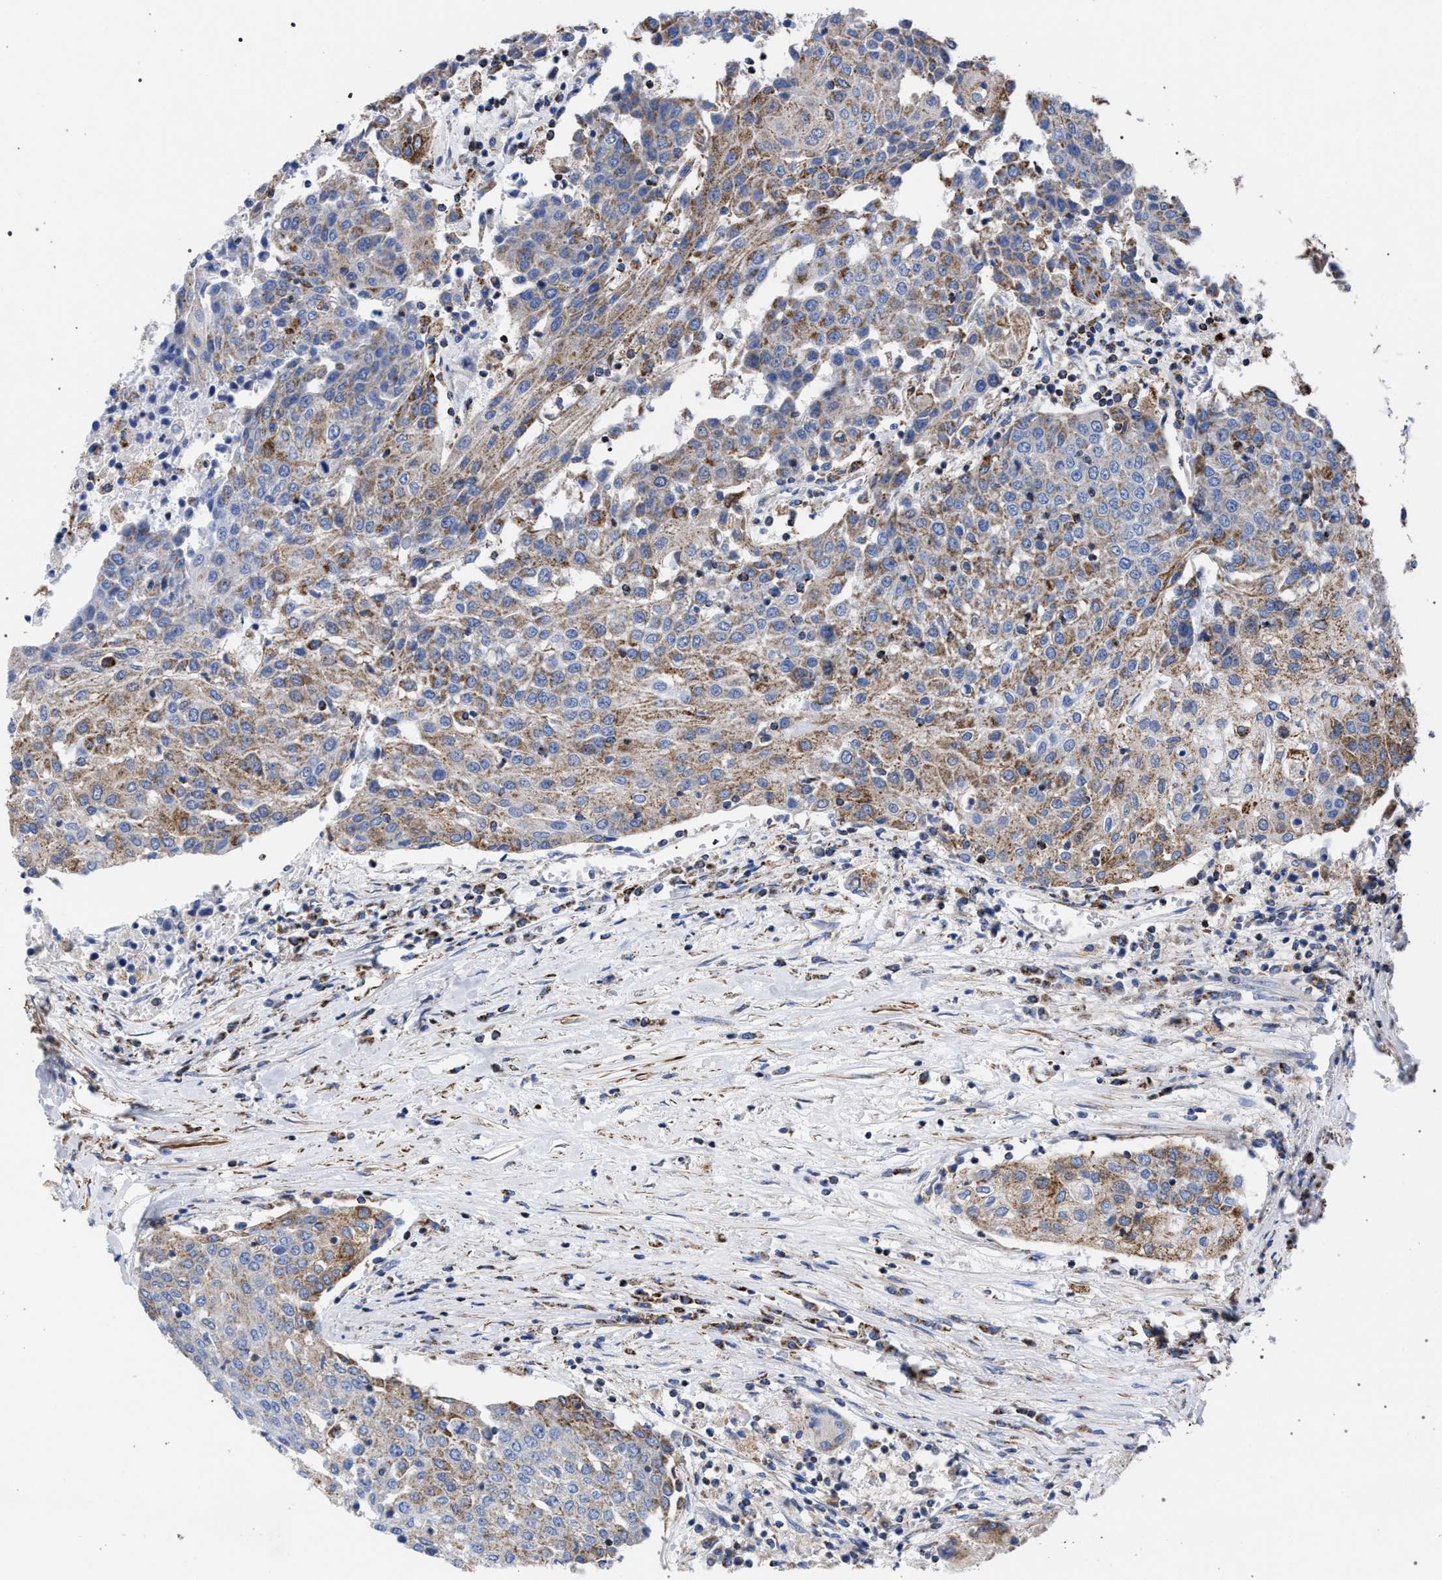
{"staining": {"intensity": "weak", "quantity": "25%-75%", "location": "cytoplasmic/membranous"}, "tissue": "urothelial cancer", "cell_type": "Tumor cells", "image_type": "cancer", "snomed": [{"axis": "morphology", "description": "Urothelial carcinoma, High grade"}, {"axis": "topography", "description": "Urinary bladder"}], "caption": "IHC of human urothelial cancer demonstrates low levels of weak cytoplasmic/membranous positivity in approximately 25%-75% of tumor cells.", "gene": "ACADS", "patient": {"sex": "female", "age": 85}}